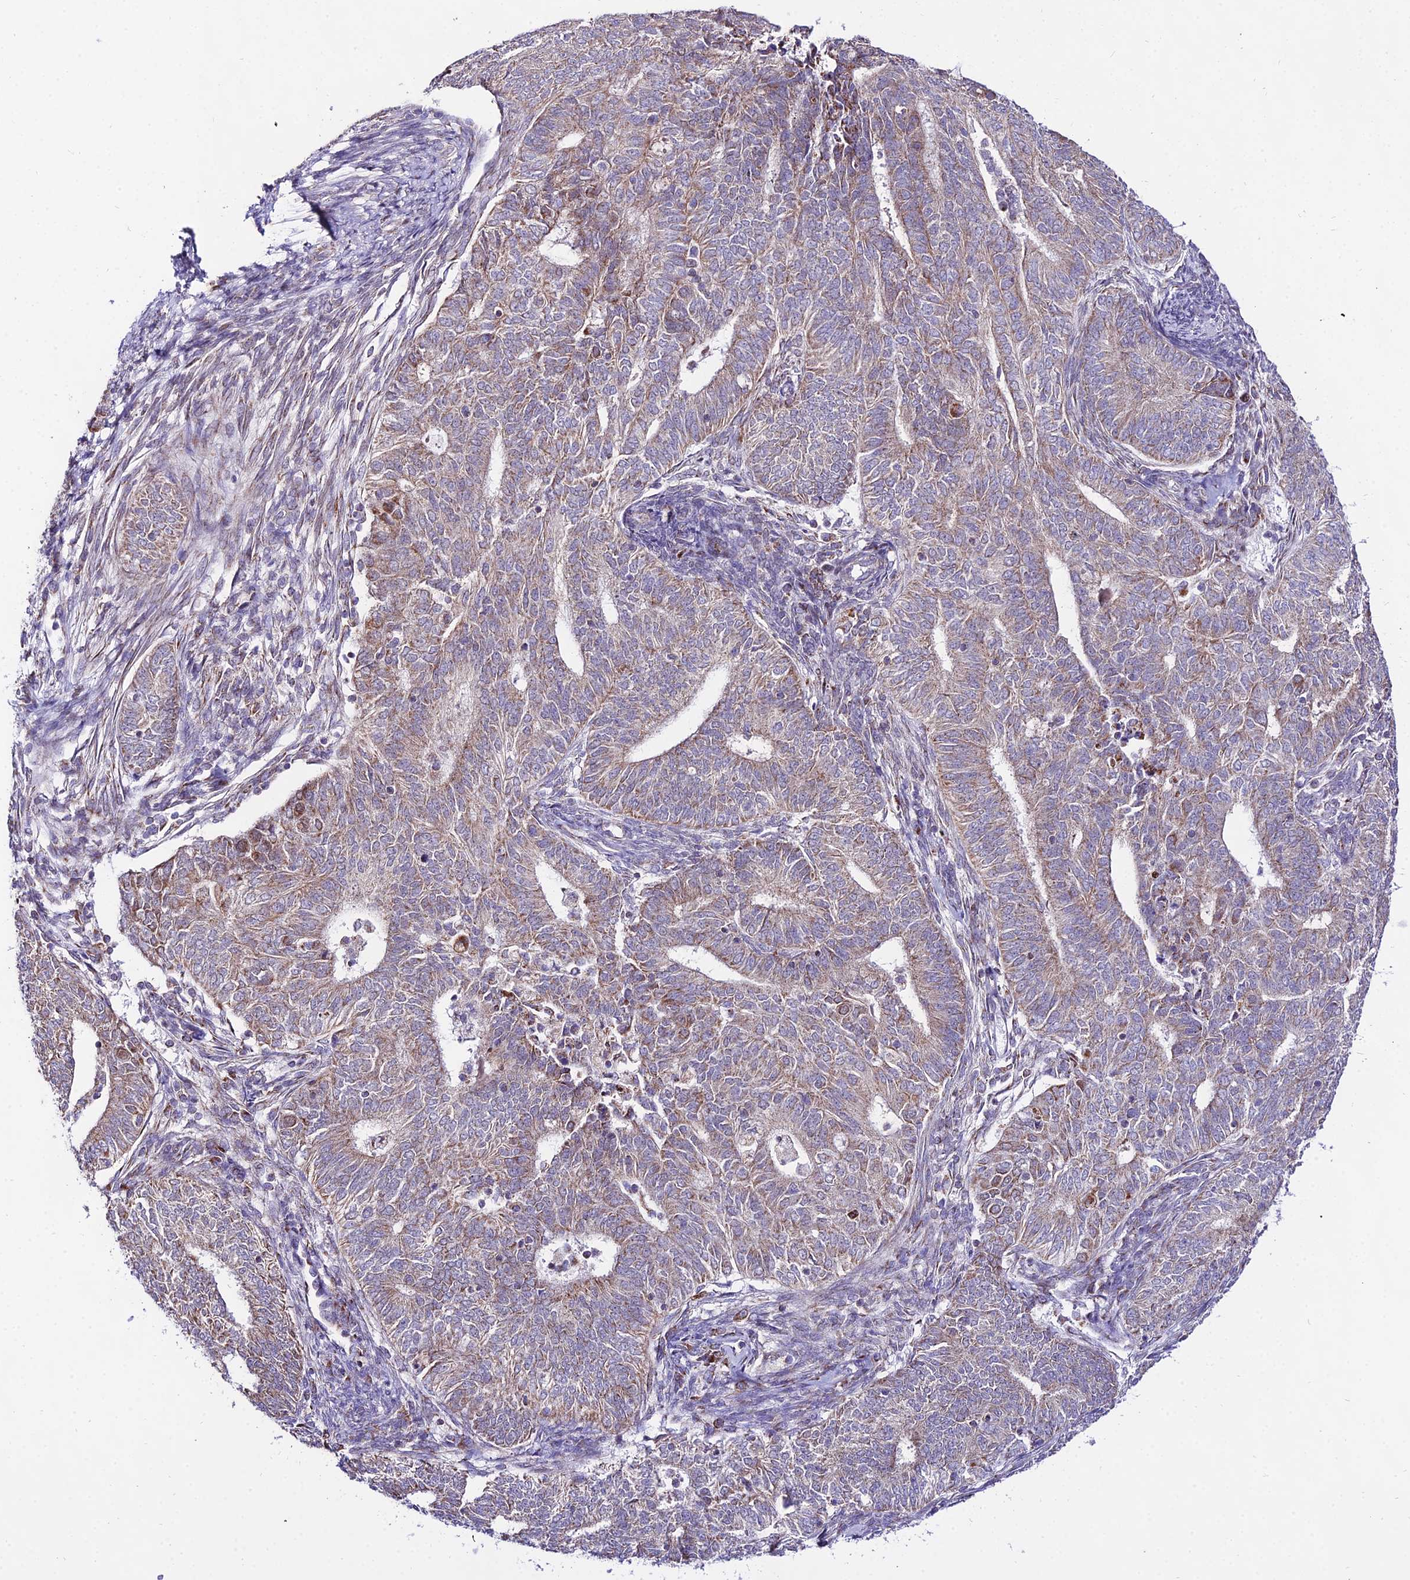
{"staining": {"intensity": "weak", "quantity": ">75%", "location": "cytoplasmic/membranous"}, "tissue": "endometrial cancer", "cell_type": "Tumor cells", "image_type": "cancer", "snomed": [{"axis": "morphology", "description": "Adenocarcinoma, NOS"}, {"axis": "topography", "description": "Endometrium"}], "caption": "This is a photomicrograph of immunohistochemistry staining of endometrial cancer (adenocarcinoma), which shows weak staining in the cytoplasmic/membranous of tumor cells.", "gene": "ATP5PB", "patient": {"sex": "female", "age": 62}}